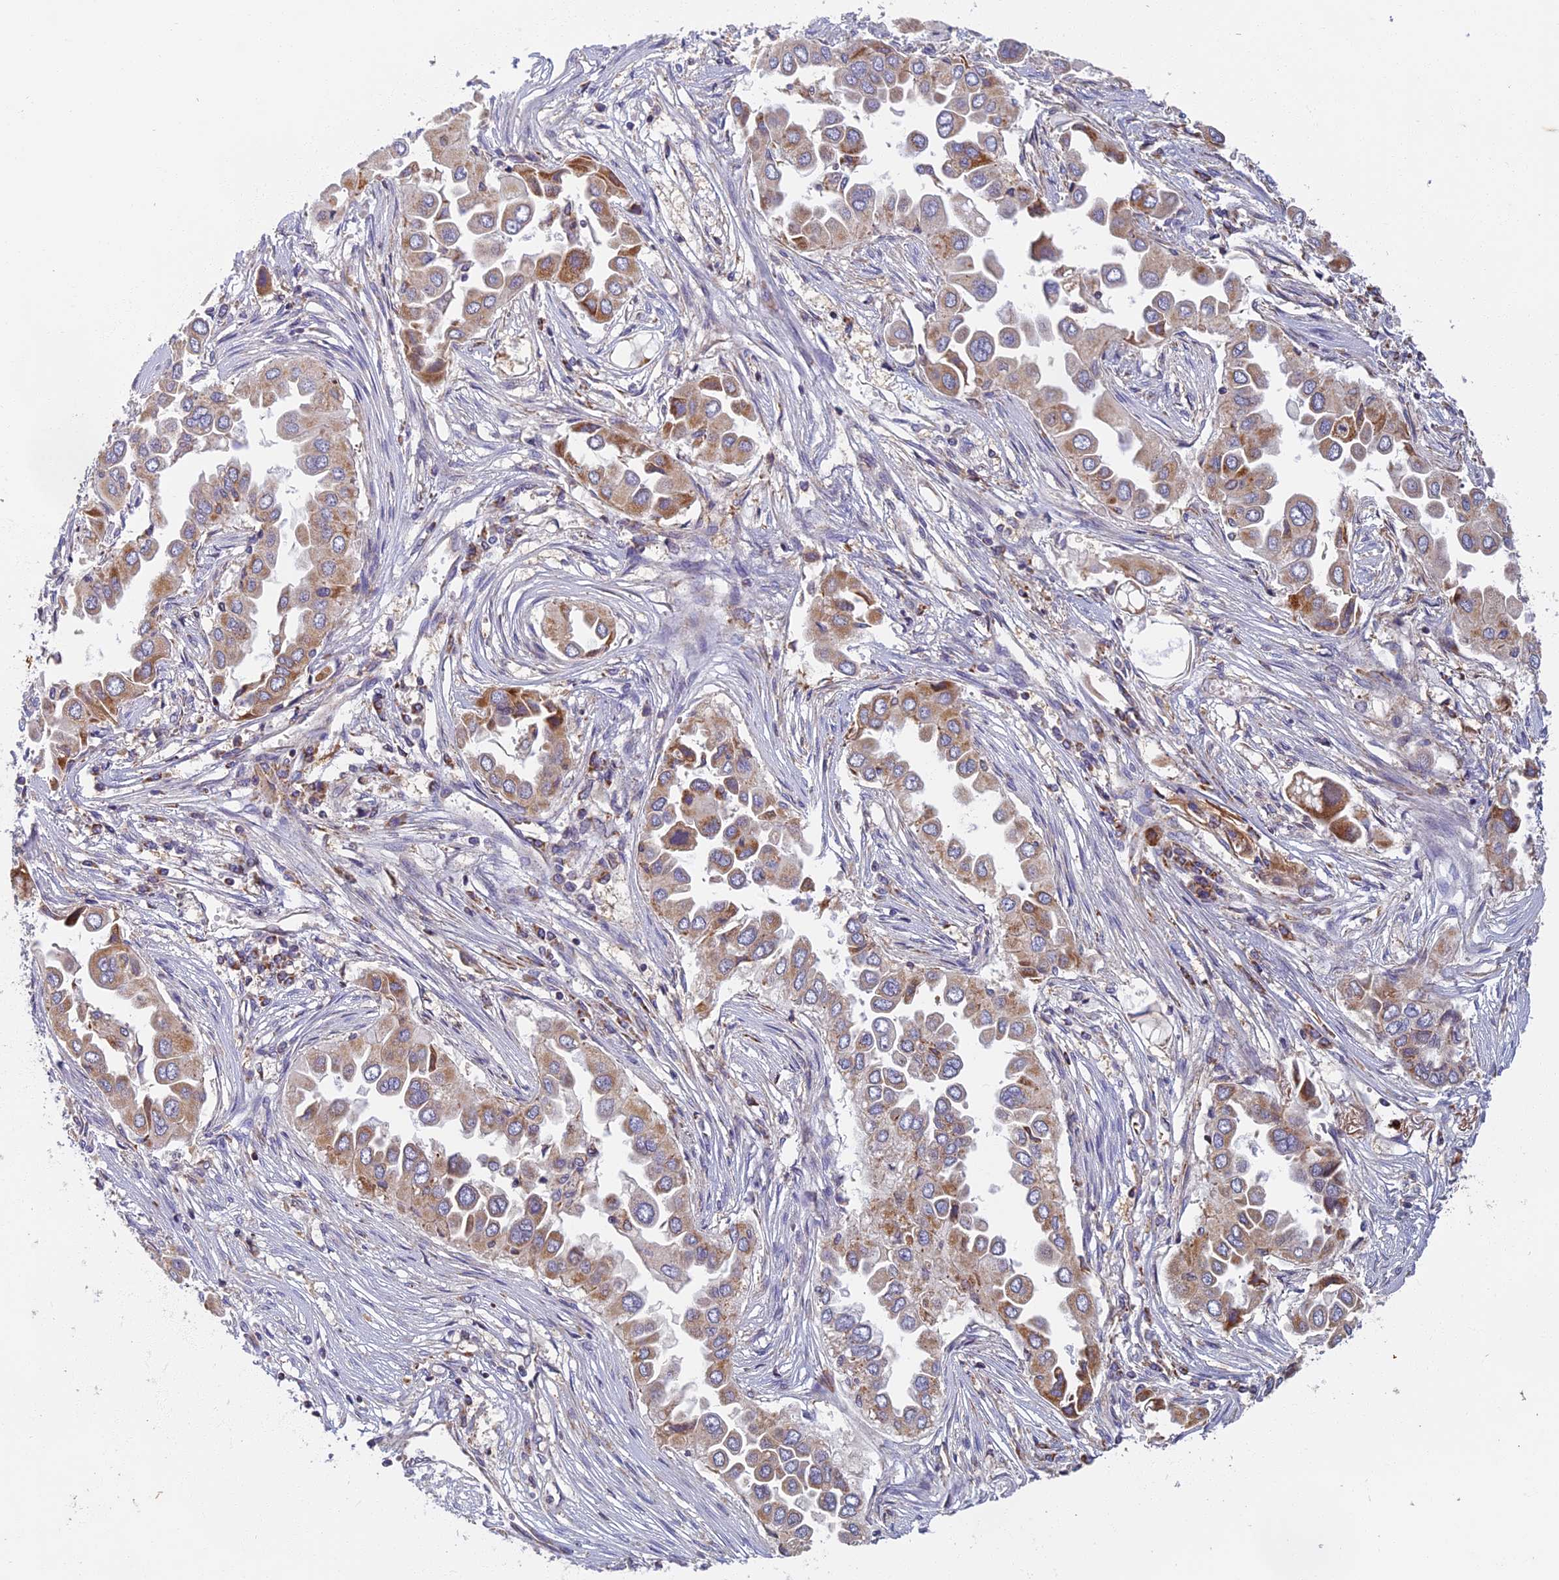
{"staining": {"intensity": "moderate", "quantity": "<25%", "location": "cytoplasmic/membranous"}, "tissue": "lung cancer", "cell_type": "Tumor cells", "image_type": "cancer", "snomed": [{"axis": "morphology", "description": "Adenocarcinoma, NOS"}, {"axis": "topography", "description": "Lung"}], "caption": "IHC (DAB (3,3'-diaminobenzidine)) staining of human lung cancer (adenocarcinoma) reveals moderate cytoplasmic/membranous protein staining in about <25% of tumor cells.", "gene": "EDAR", "patient": {"sex": "female", "age": 76}}